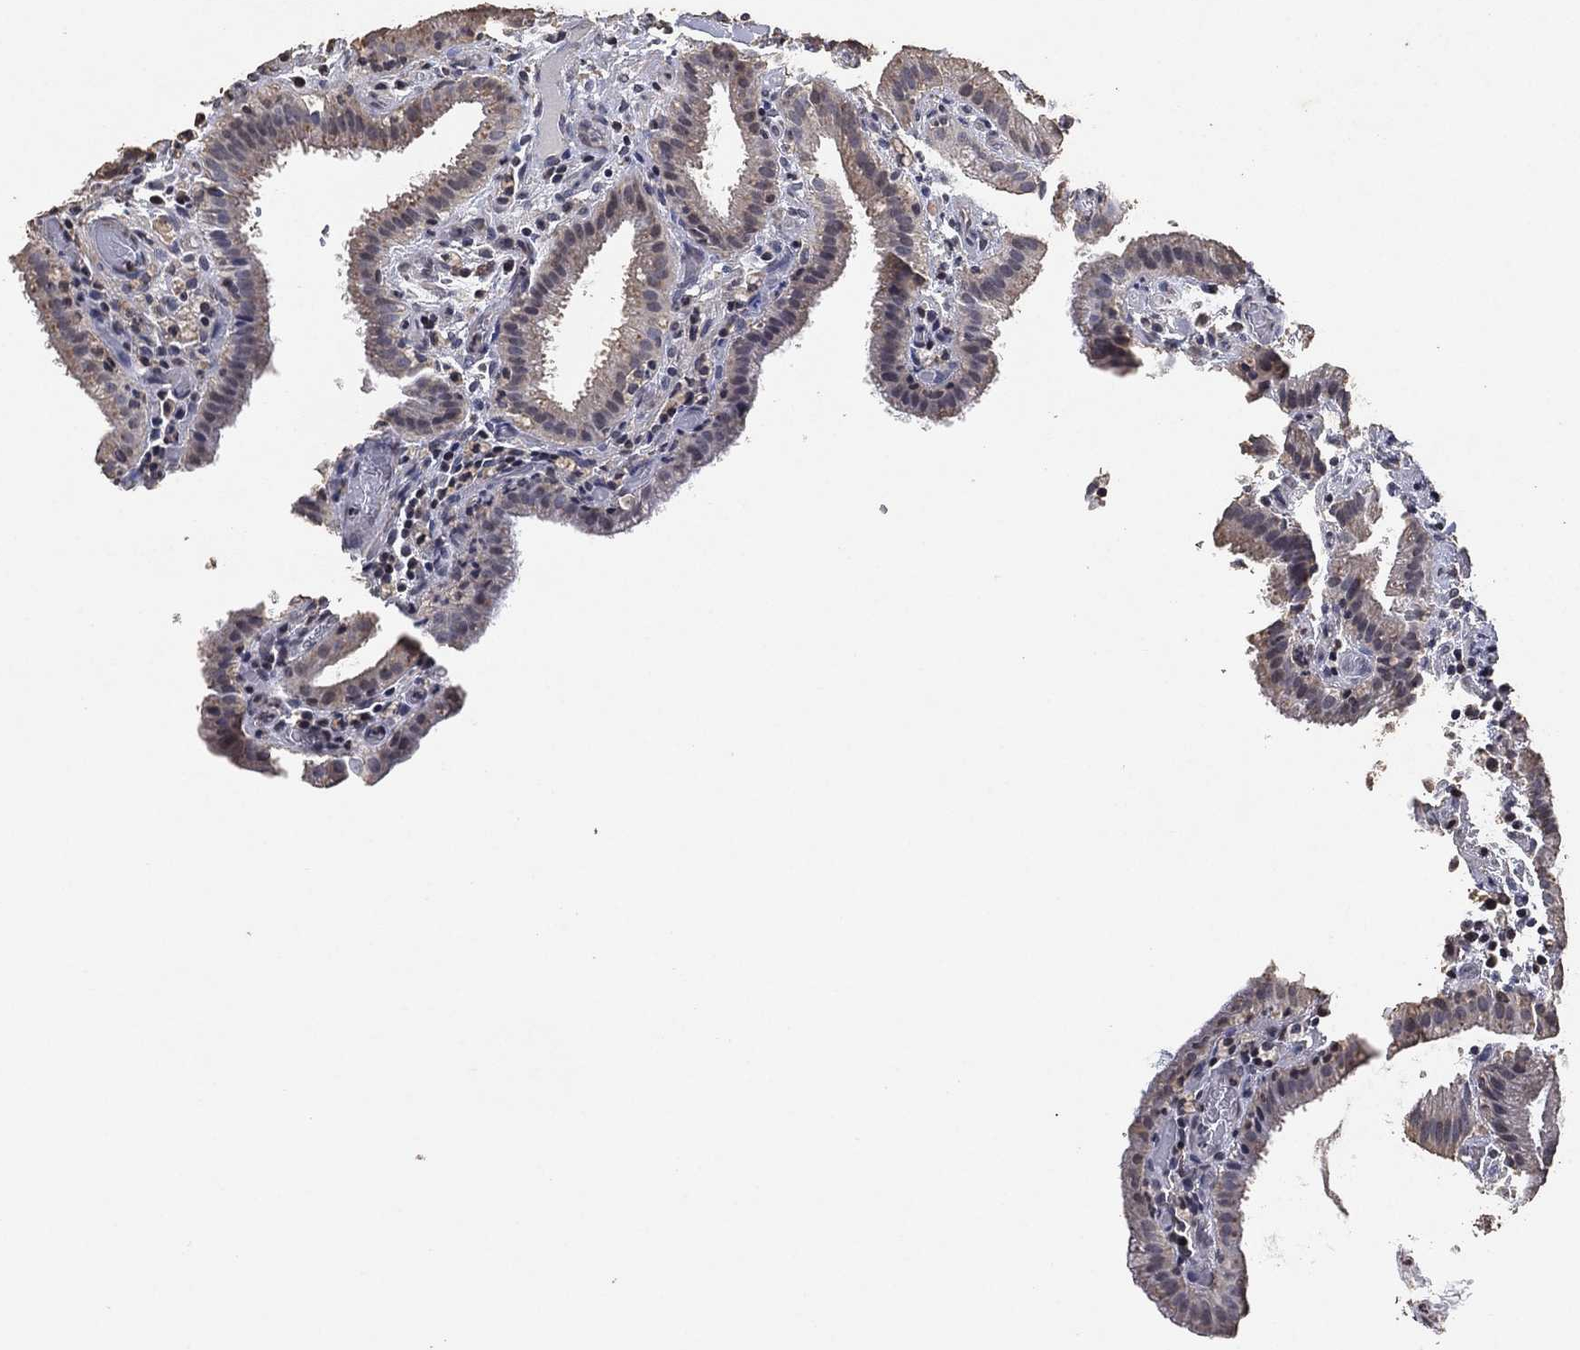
{"staining": {"intensity": "negative", "quantity": "none", "location": "none"}, "tissue": "gallbladder", "cell_type": "Glandular cells", "image_type": "normal", "snomed": [{"axis": "morphology", "description": "Normal tissue, NOS"}, {"axis": "topography", "description": "Gallbladder"}], "caption": "Immunohistochemistry histopathology image of benign gallbladder: gallbladder stained with DAB (3,3'-diaminobenzidine) exhibits no significant protein staining in glandular cells. Nuclei are stained in blue.", "gene": "ADPRHL1", "patient": {"sex": "male", "age": 62}}